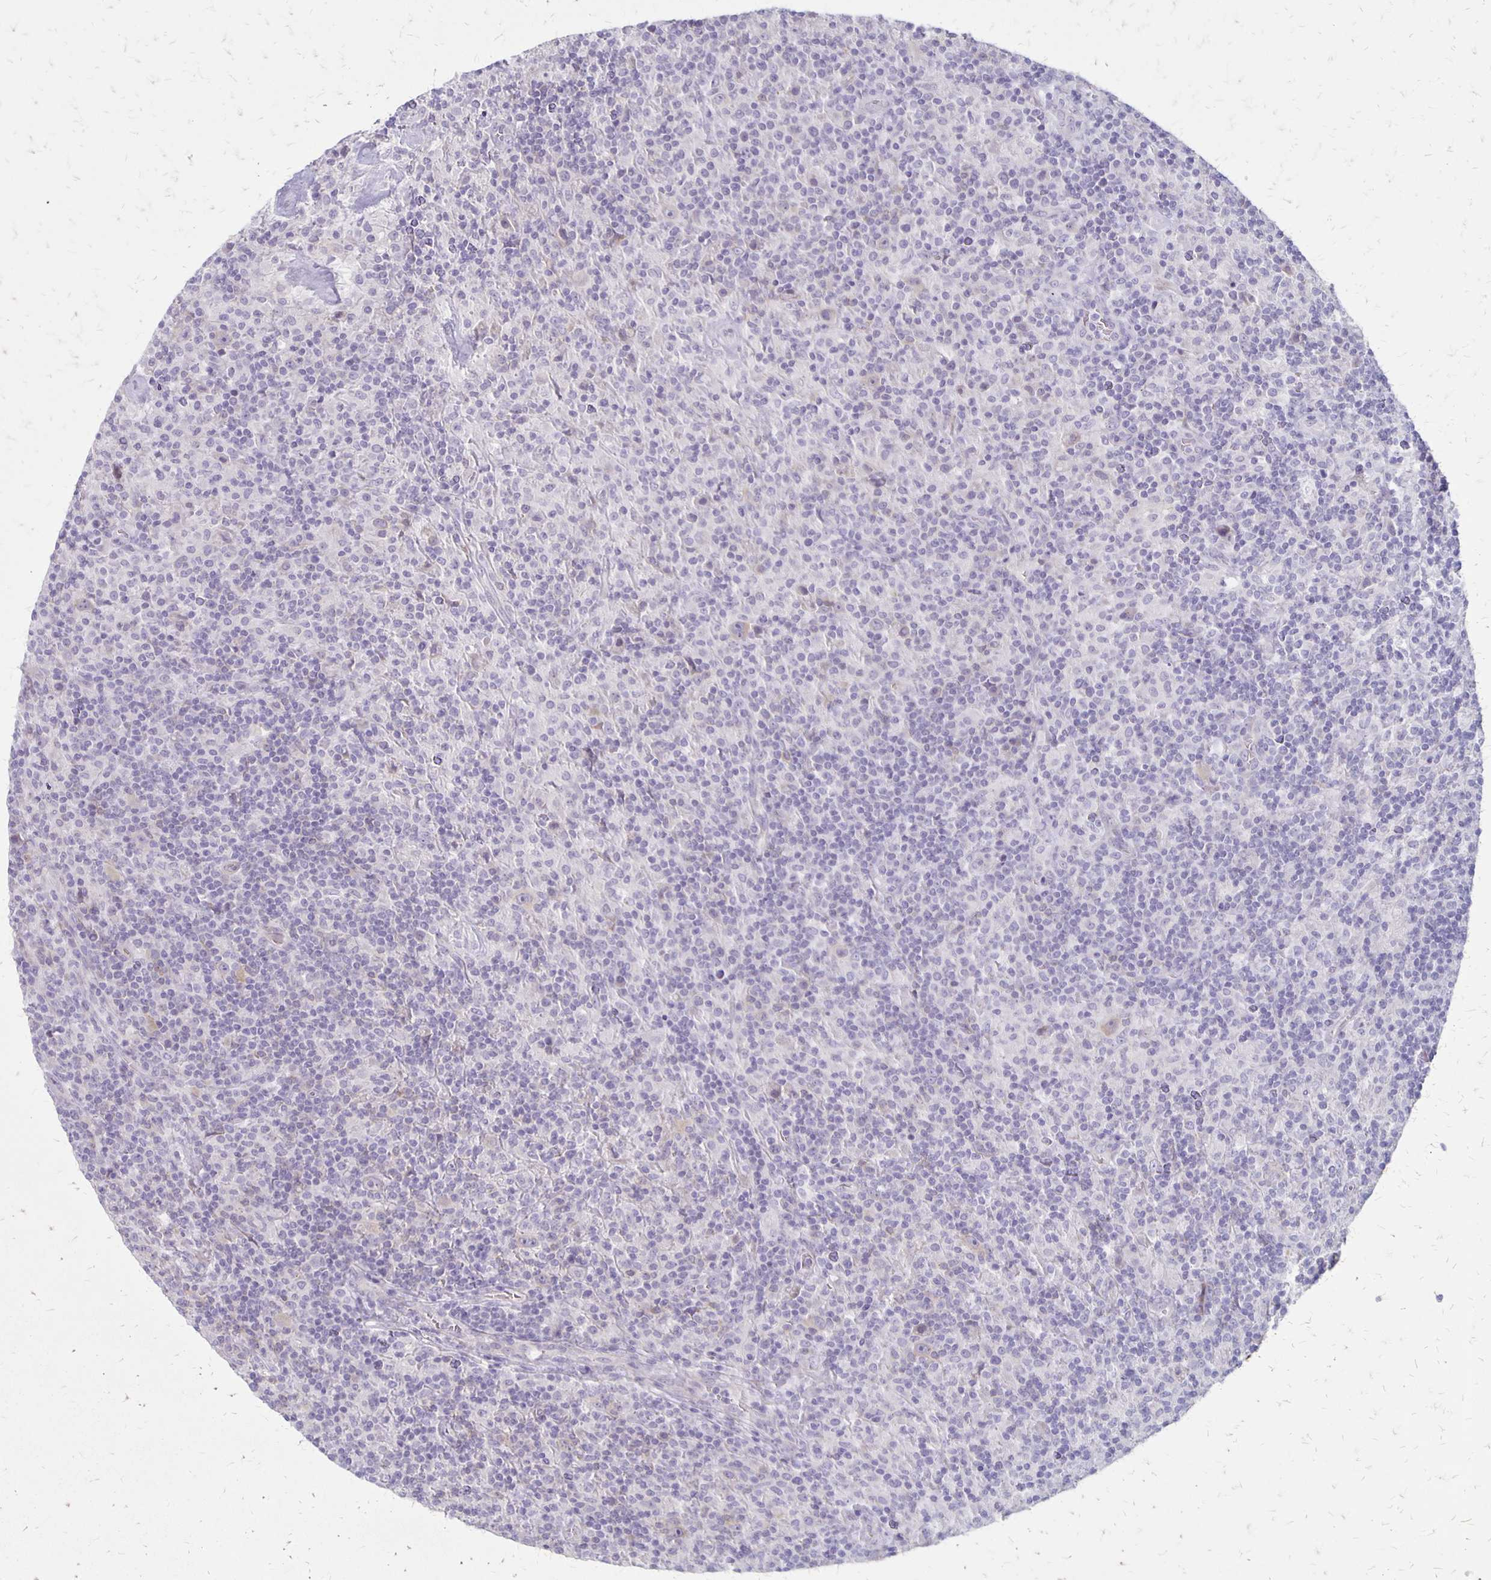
{"staining": {"intensity": "negative", "quantity": "none", "location": "none"}, "tissue": "lymphoma", "cell_type": "Tumor cells", "image_type": "cancer", "snomed": [{"axis": "morphology", "description": "Hodgkin's disease, NOS"}, {"axis": "topography", "description": "Lymph node"}], "caption": "Lymphoma was stained to show a protein in brown. There is no significant positivity in tumor cells.", "gene": "HOMER1", "patient": {"sex": "male", "age": 70}}